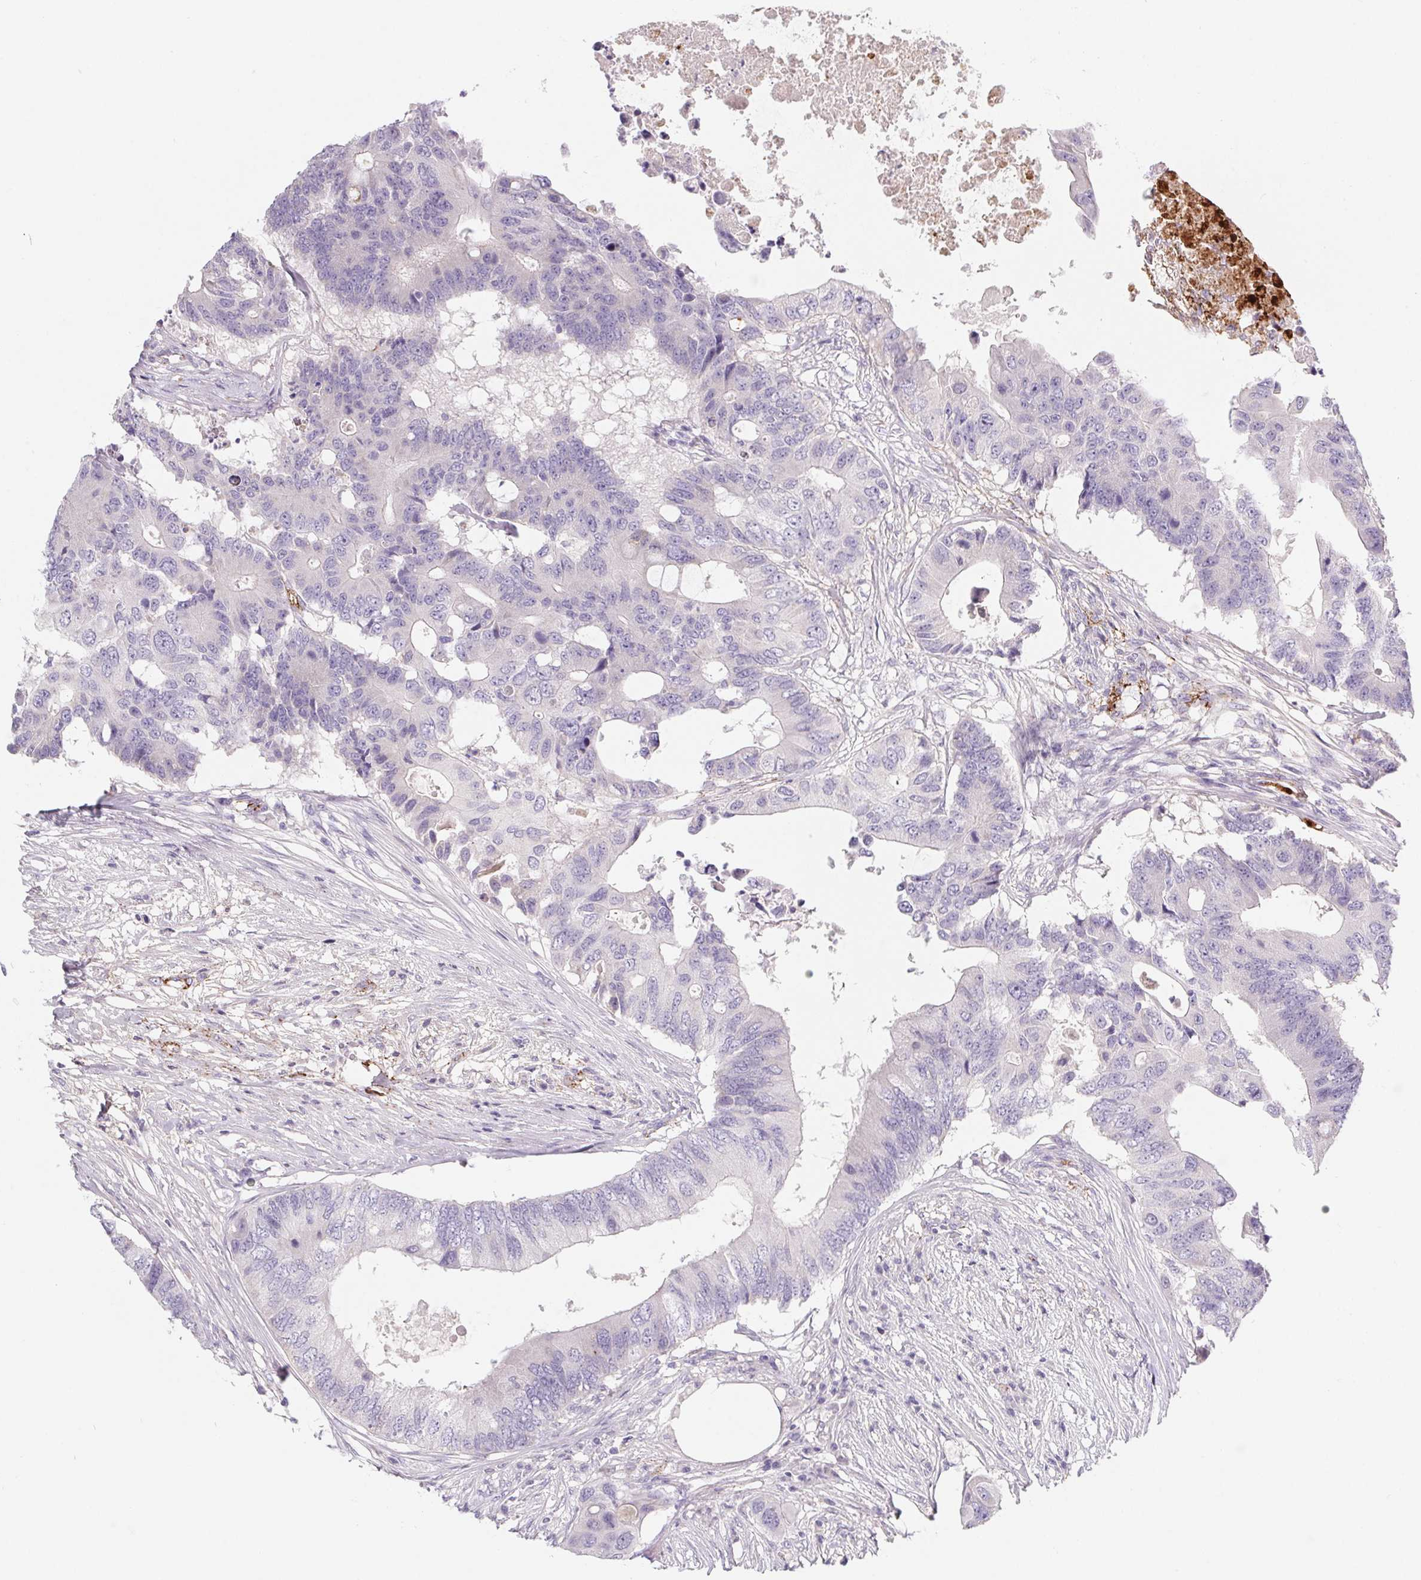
{"staining": {"intensity": "negative", "quantity": "none", "location": "none"}, "tissue": "colorectal cancer", "cell_type": "Tumor cells", "image_type": "cancer", "snomed": [{"axis": "morphology", "description": "Adenocarcinoma, NOS"}, {"axis": "topography", "description": "Colon"}], "caption": "This is an IHC micrograph of colorectal adenocarcinoma. There is no positivity in tumor cells.", "gene": "LPA", "patient": {"sex": "male", "age": 71}}